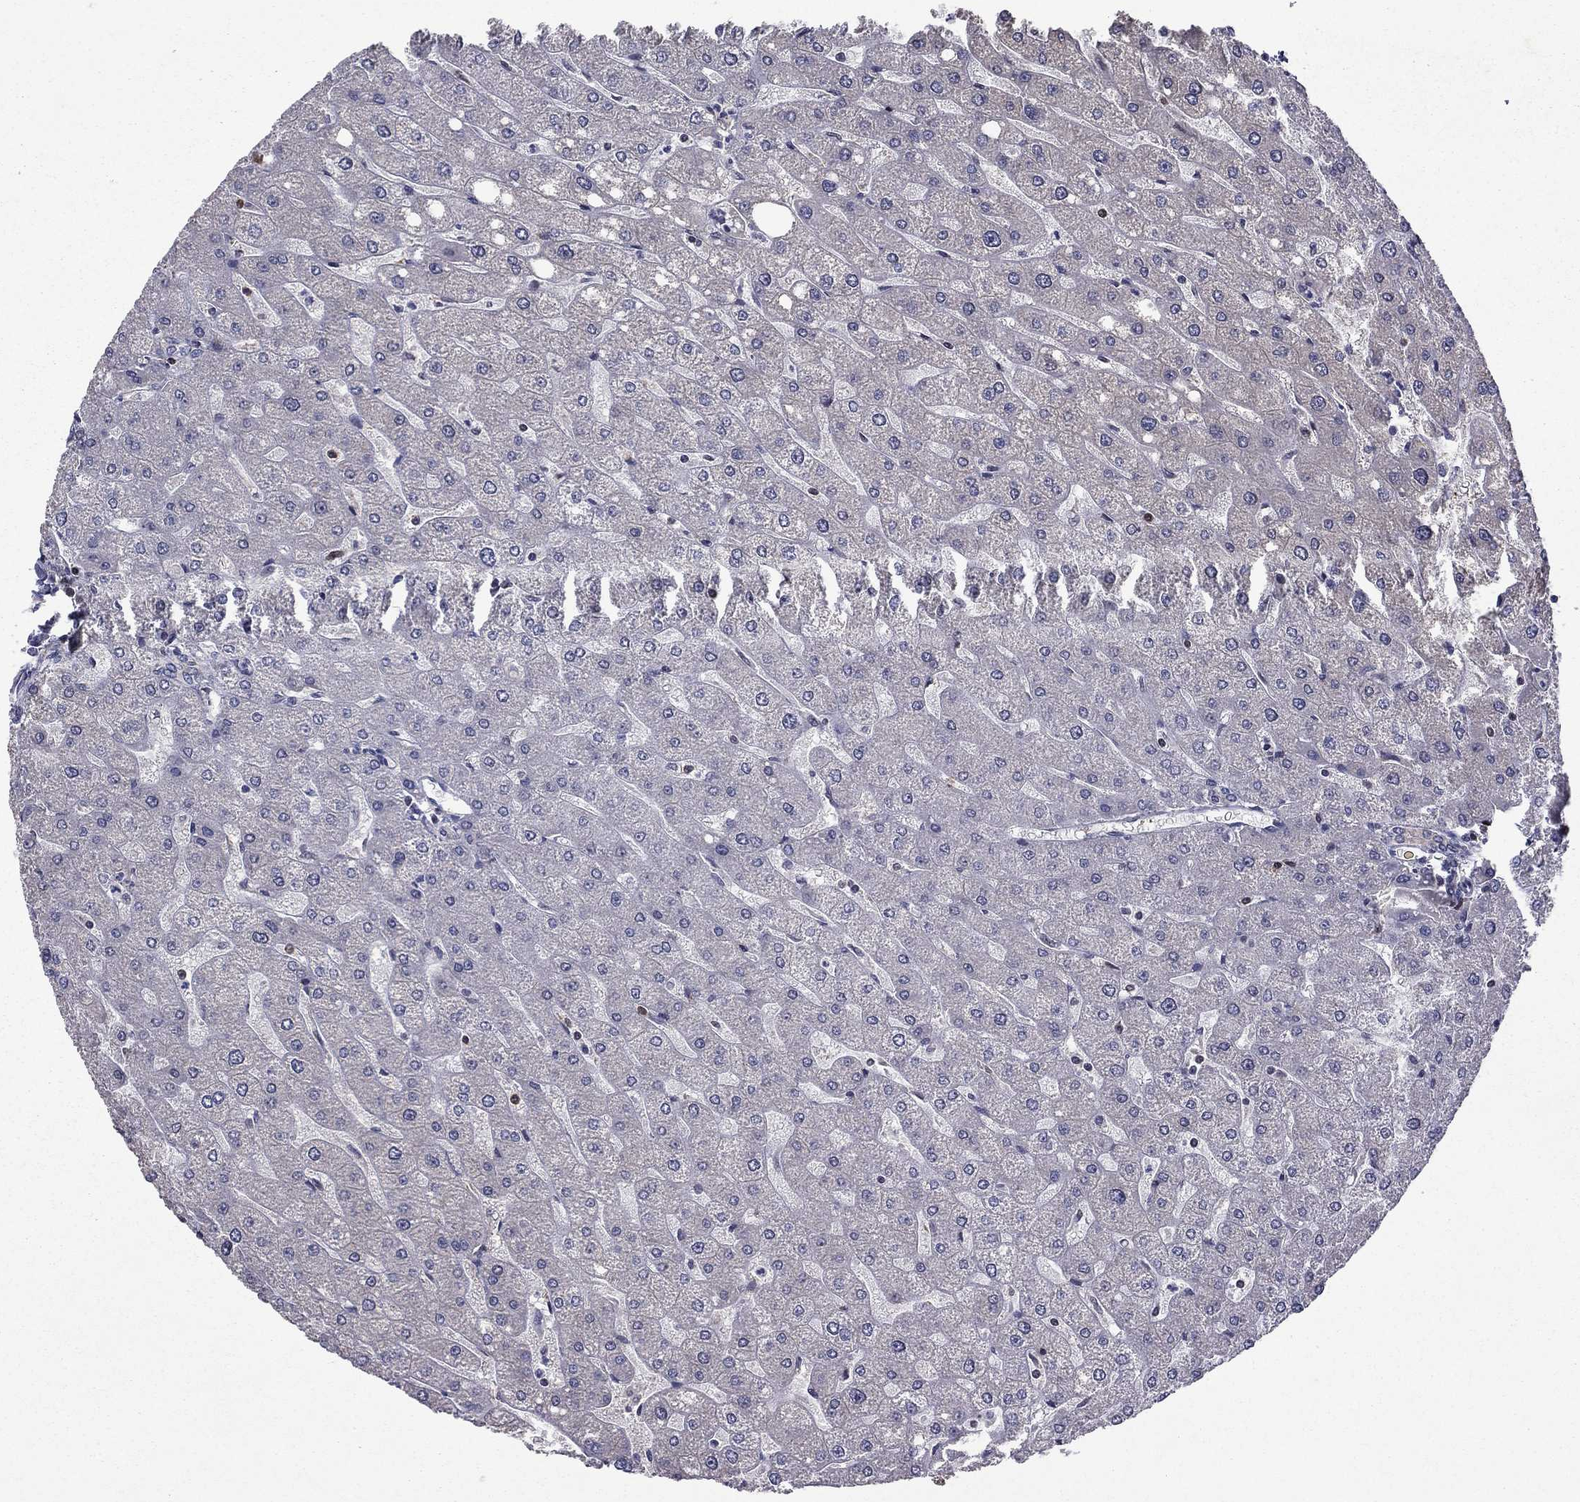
{"staining": {"intensity": "negative", "quantity": "none", "location": "none"}, "tissue": "liver", "cell_type": "Cholangiocytes", "image_type": "normal", "snomed": [{"axis": "morphology", "description": "Normal tissue, NOS"}, {"axis": "topography", "description": "Liver"}], "caption": "Image shows no protein expression in cholangiocytes of benign liver.", "gene": "APPBP2", "patient": {"sex": "male", "age": 67}}